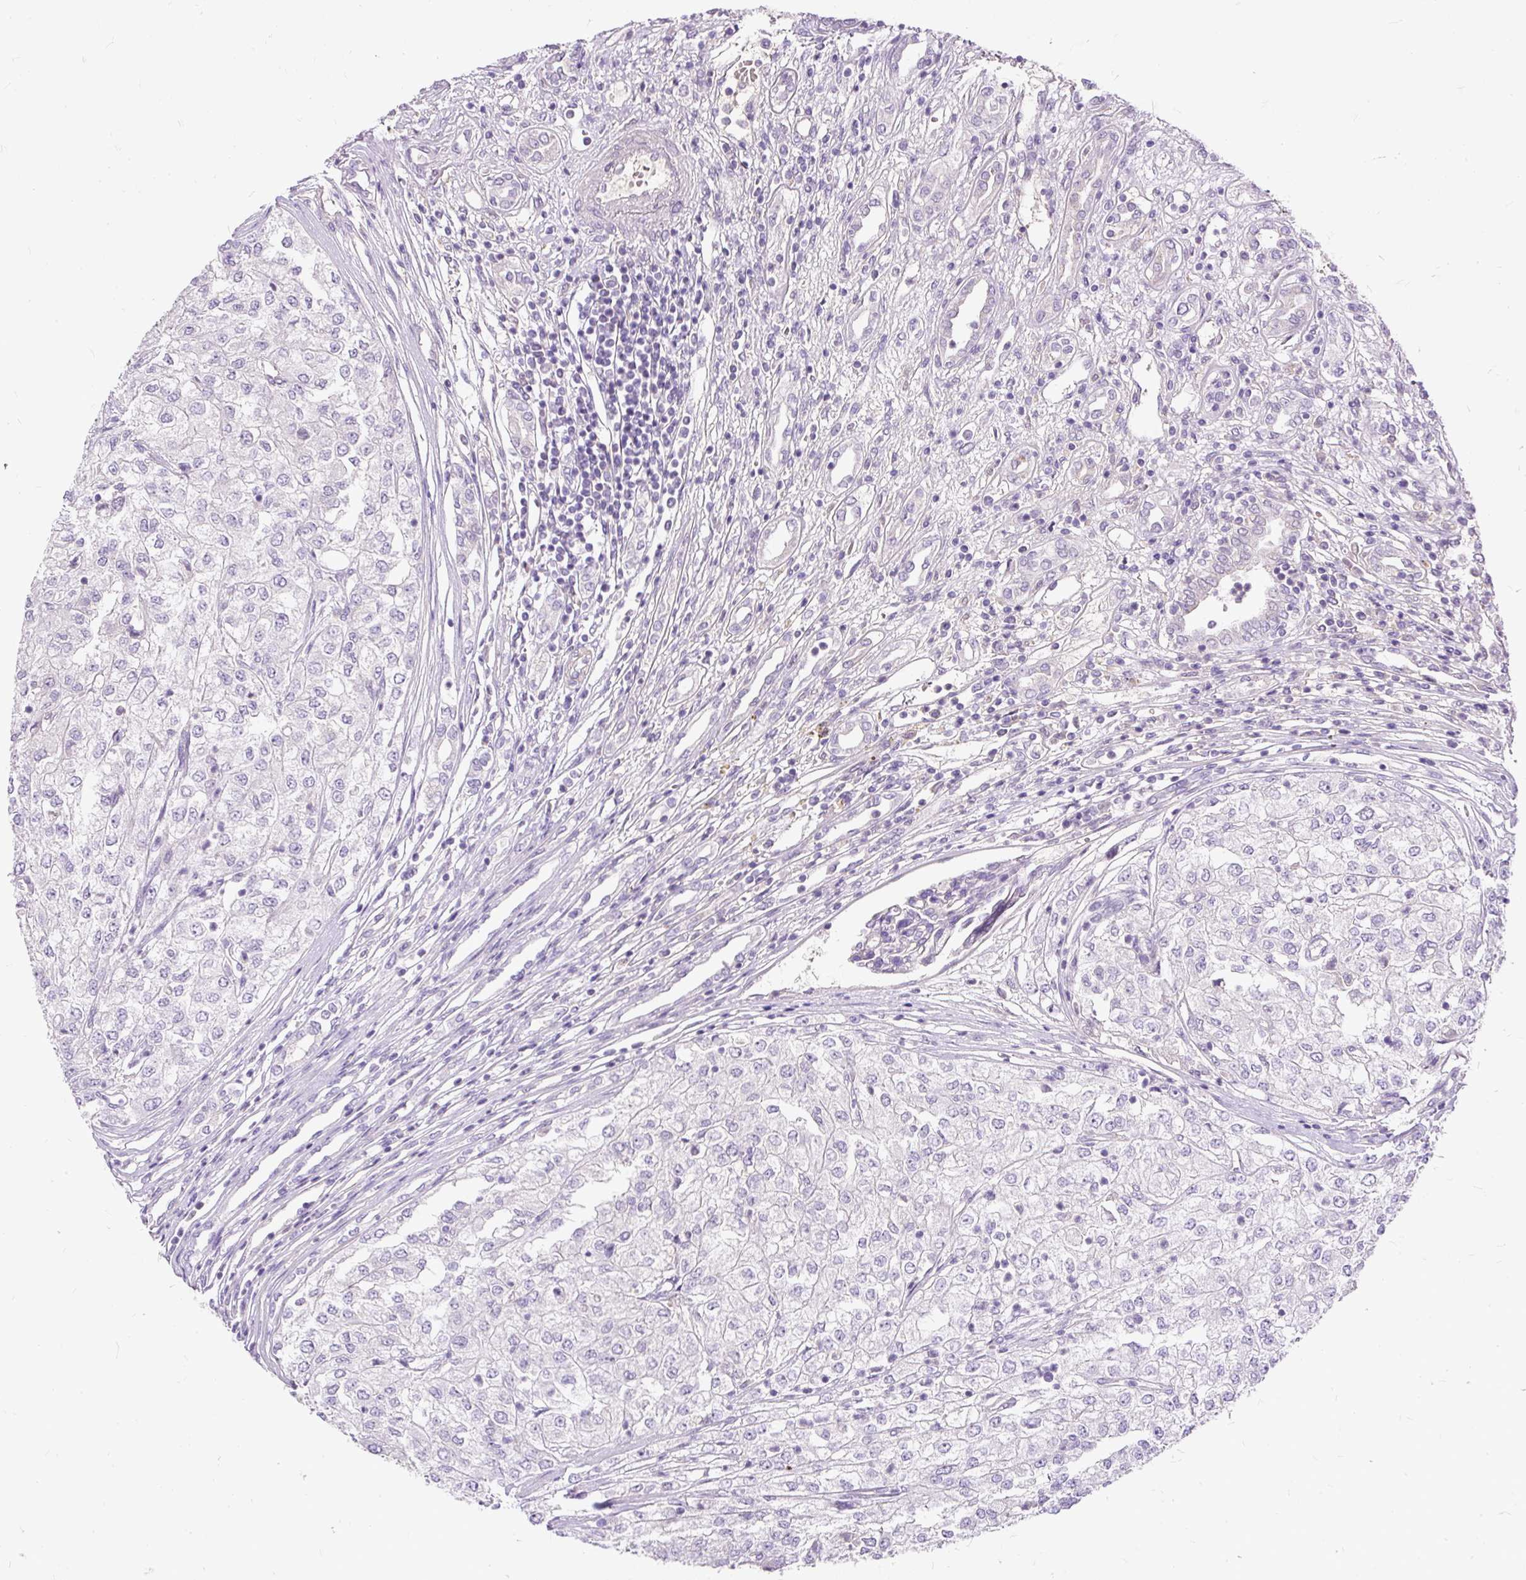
{"staining": {"intensity": "negative", "quantity": "none", "location": "none"}, "tissue": "renal cancer", "cell_type": "Tumor cells", "image_type": "cancer", "snomed": [{"axis": "morphology", "description": "Adenocarcinoma, NOS"}, {"axis": "topography", "description": "Kidney"}], "caption": "Immunohistochemical staining of renal cancer demonstrates no significant staining in tumor cells. (DAB immunohistochemistry, high magnification).", "gene": "KRTAP20-3", "patient": {"sex": "female", "age": 54}}